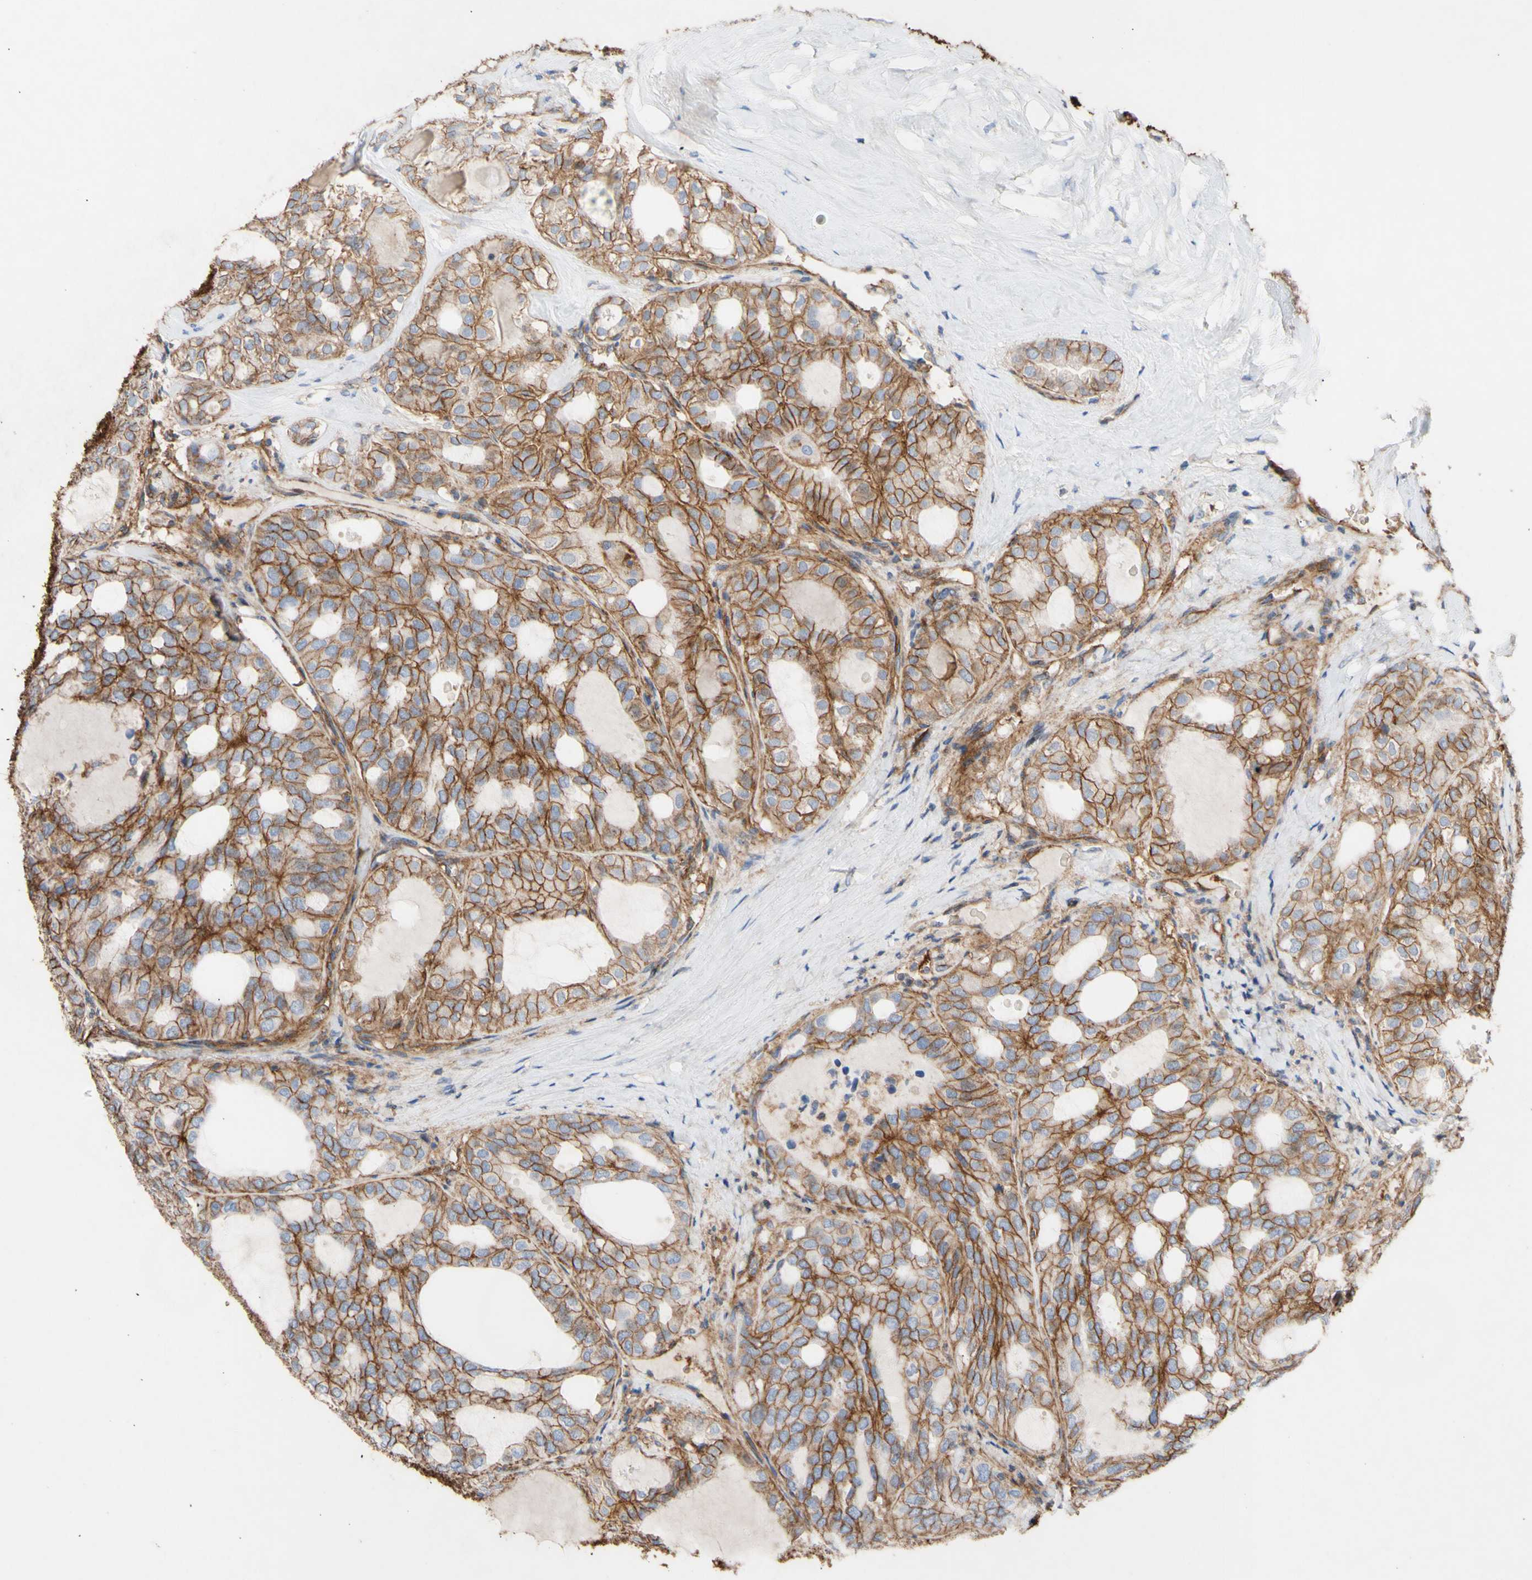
{"staining": {"intensity": "strong", "quantity": ">75%", "location": "cytoplasmic/membranous"}, "tissue": "thyroid cancer", "cell_type": "Tumor cells", "image_type": "cancer", "snomed": [{"axis": "morphology", "description": "Follicular adenoma carcinoma, NOS"}, {"axis": "topography", "description": "Thyroid gland"}], "caption": "This histopathology image demonstrates immunohistochemistry staining of thyroid follicular adenoma carcinoma, with high strong cytoplasmic/membranous staining in about >75% of tumor cells.", "gene": "ATP2A3", "patient": {"sex": "male", "age": 75}}